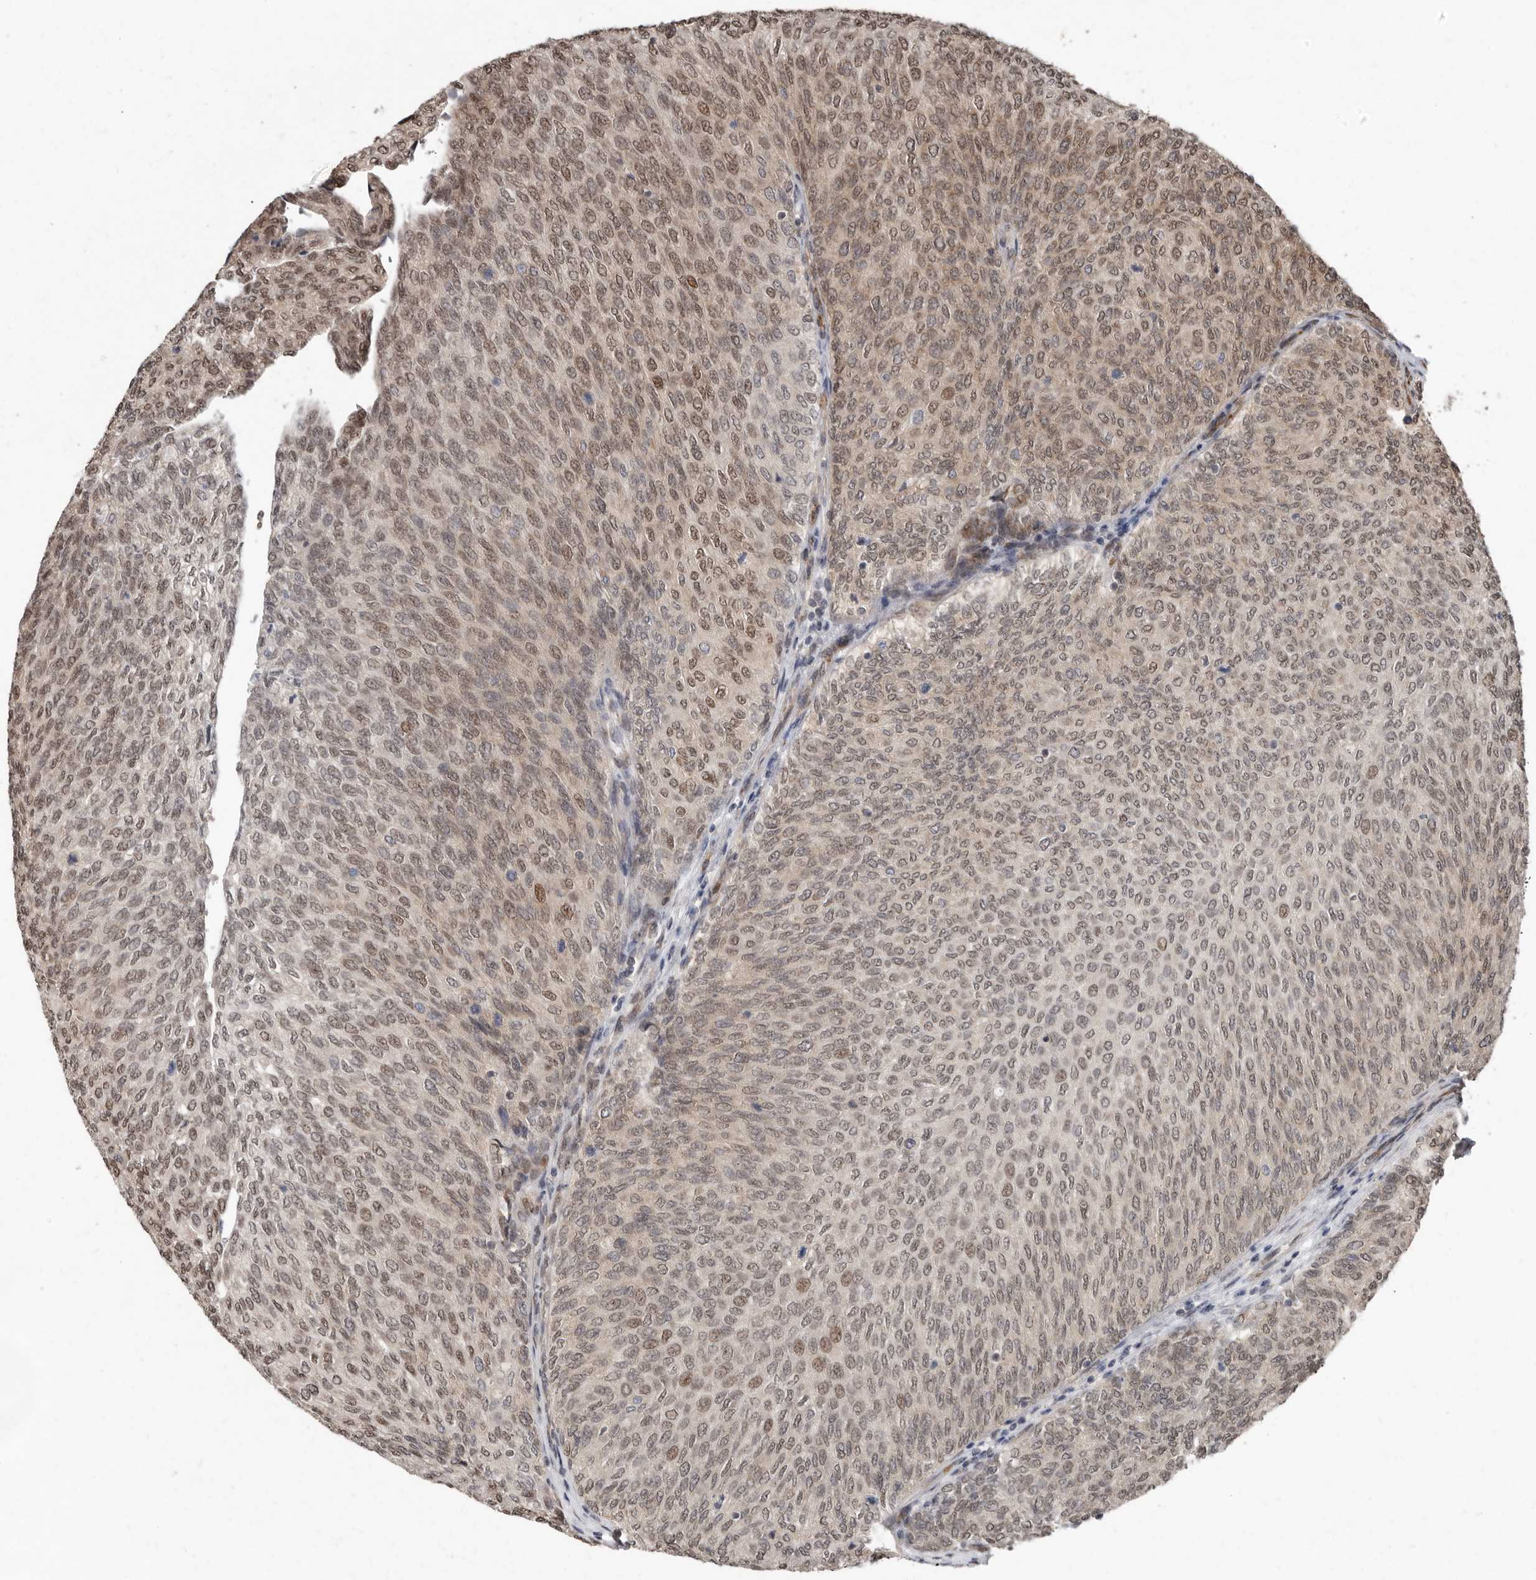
{"staining": {"intensity": "moderate", "quantity": ">75%", "location": "nuclear"}, "tissue": "urothelial cancer", "cell_type": "Tumor cells", "image_type": "cancer", "snomed": [{"axis": "morphology", "description": "Urothelial carcinoma, Low grade"}, {"axis": "topography", "description": "Urinary bladder"}], "caption": "Tumor cells demonstrate medium levels of moderate nuclear expression in about >75% of cells in human low-grade urothelial carcinoma. (DAB (3,3'-diaminobenzidine) = brown stain, brightfield microscopy at high magnification).", "gene": "LRGUK", "patient": {"sex": "female", "age": 79}}